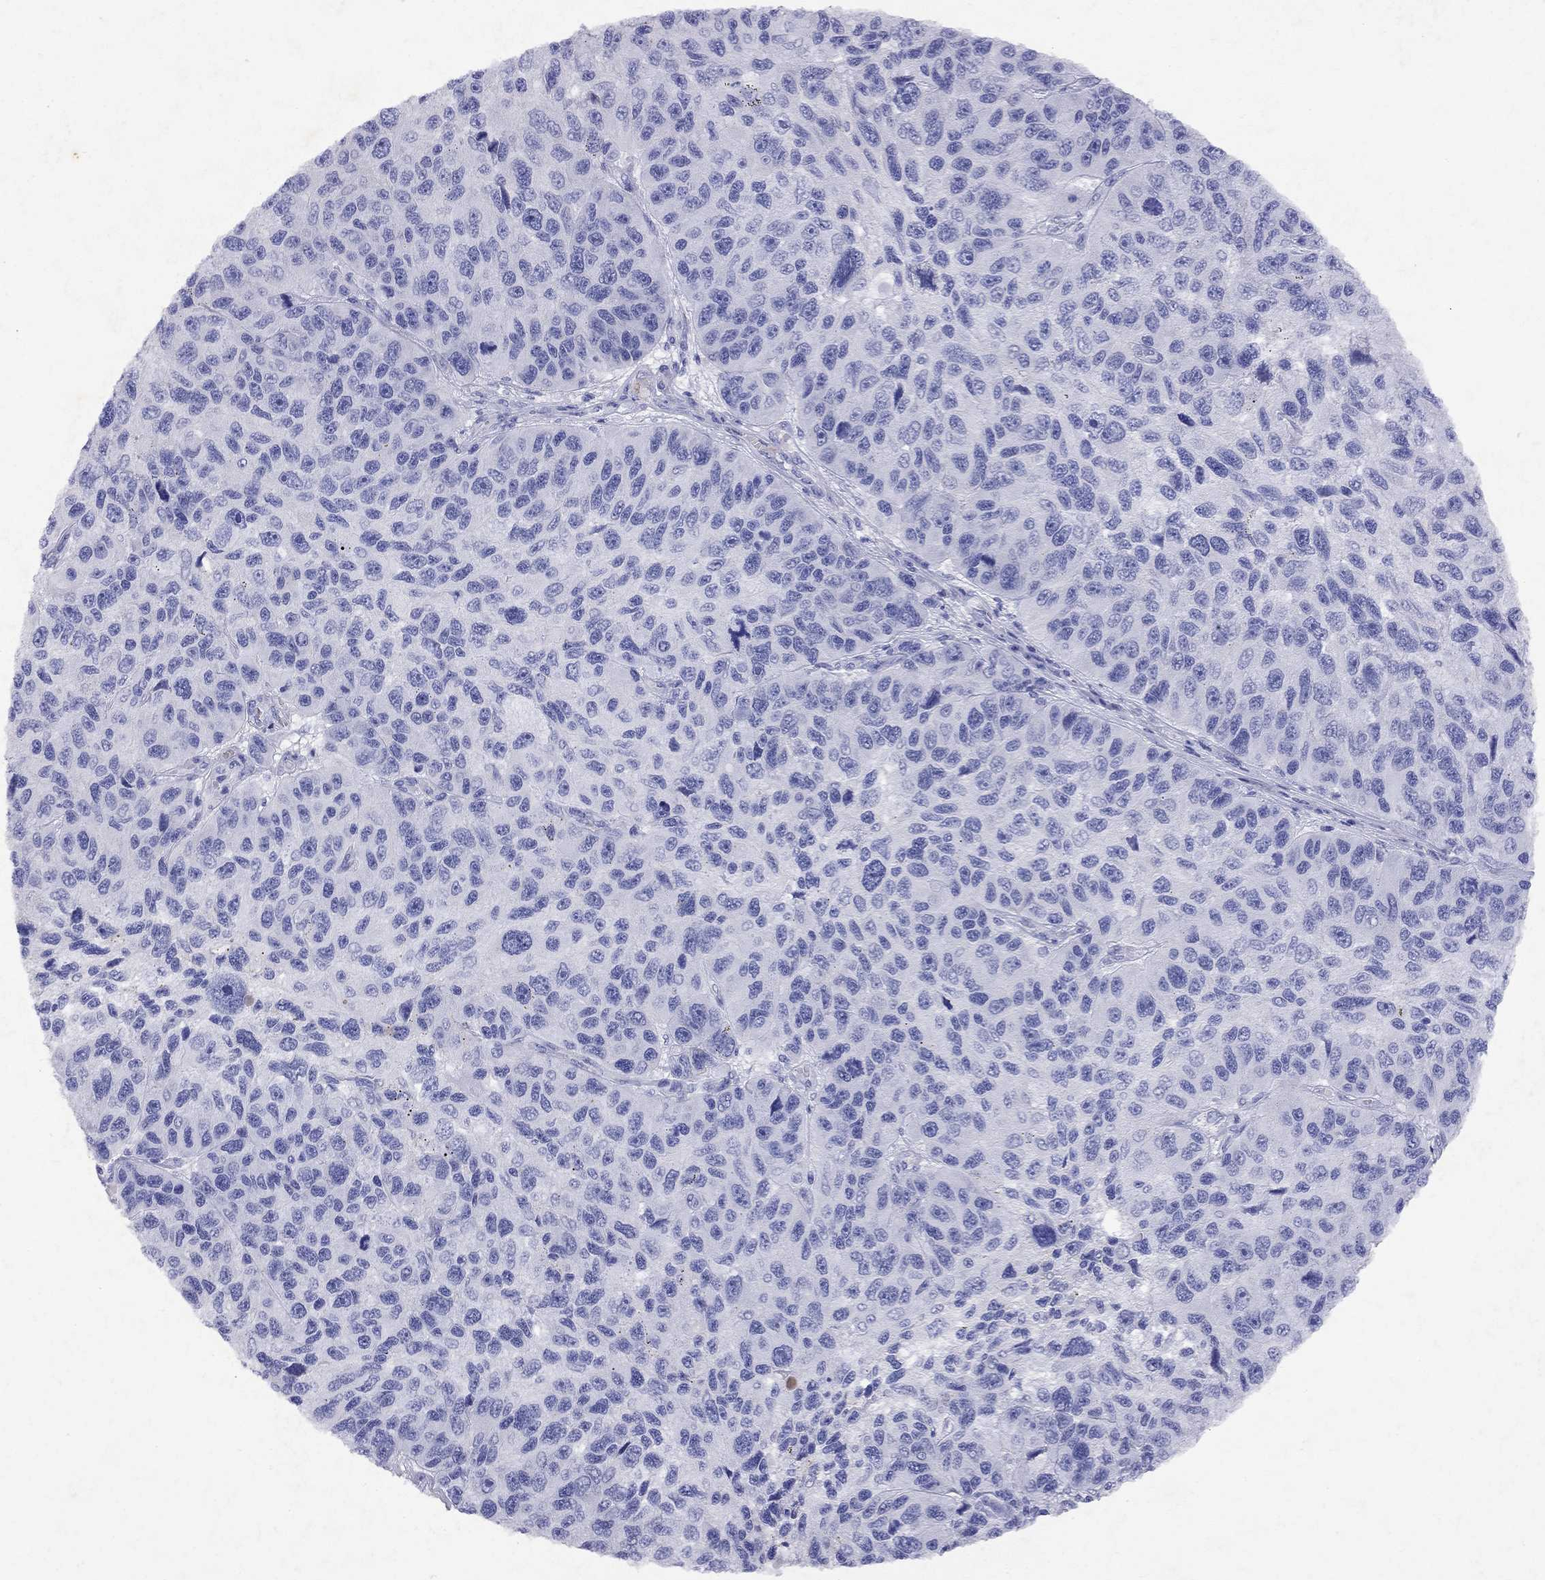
{"staining": {"intensity": "negative", "quantity": "none", "location": "none"}, "tissue": "melanoma", "cell_type": "Tumor cells", "image_type": "cancer", "snomed": [{"axis": "morphology", "description": "Malignant melanoma, NOS"}, {"axis": "topography", "description": "Skin"}], "caption": "This is an immunohistochemistry histopathology image of melanoma. There is no staining in tumor cells.", "gene": "GNAT3", "patient": {"sex": "male", "age": 53}}